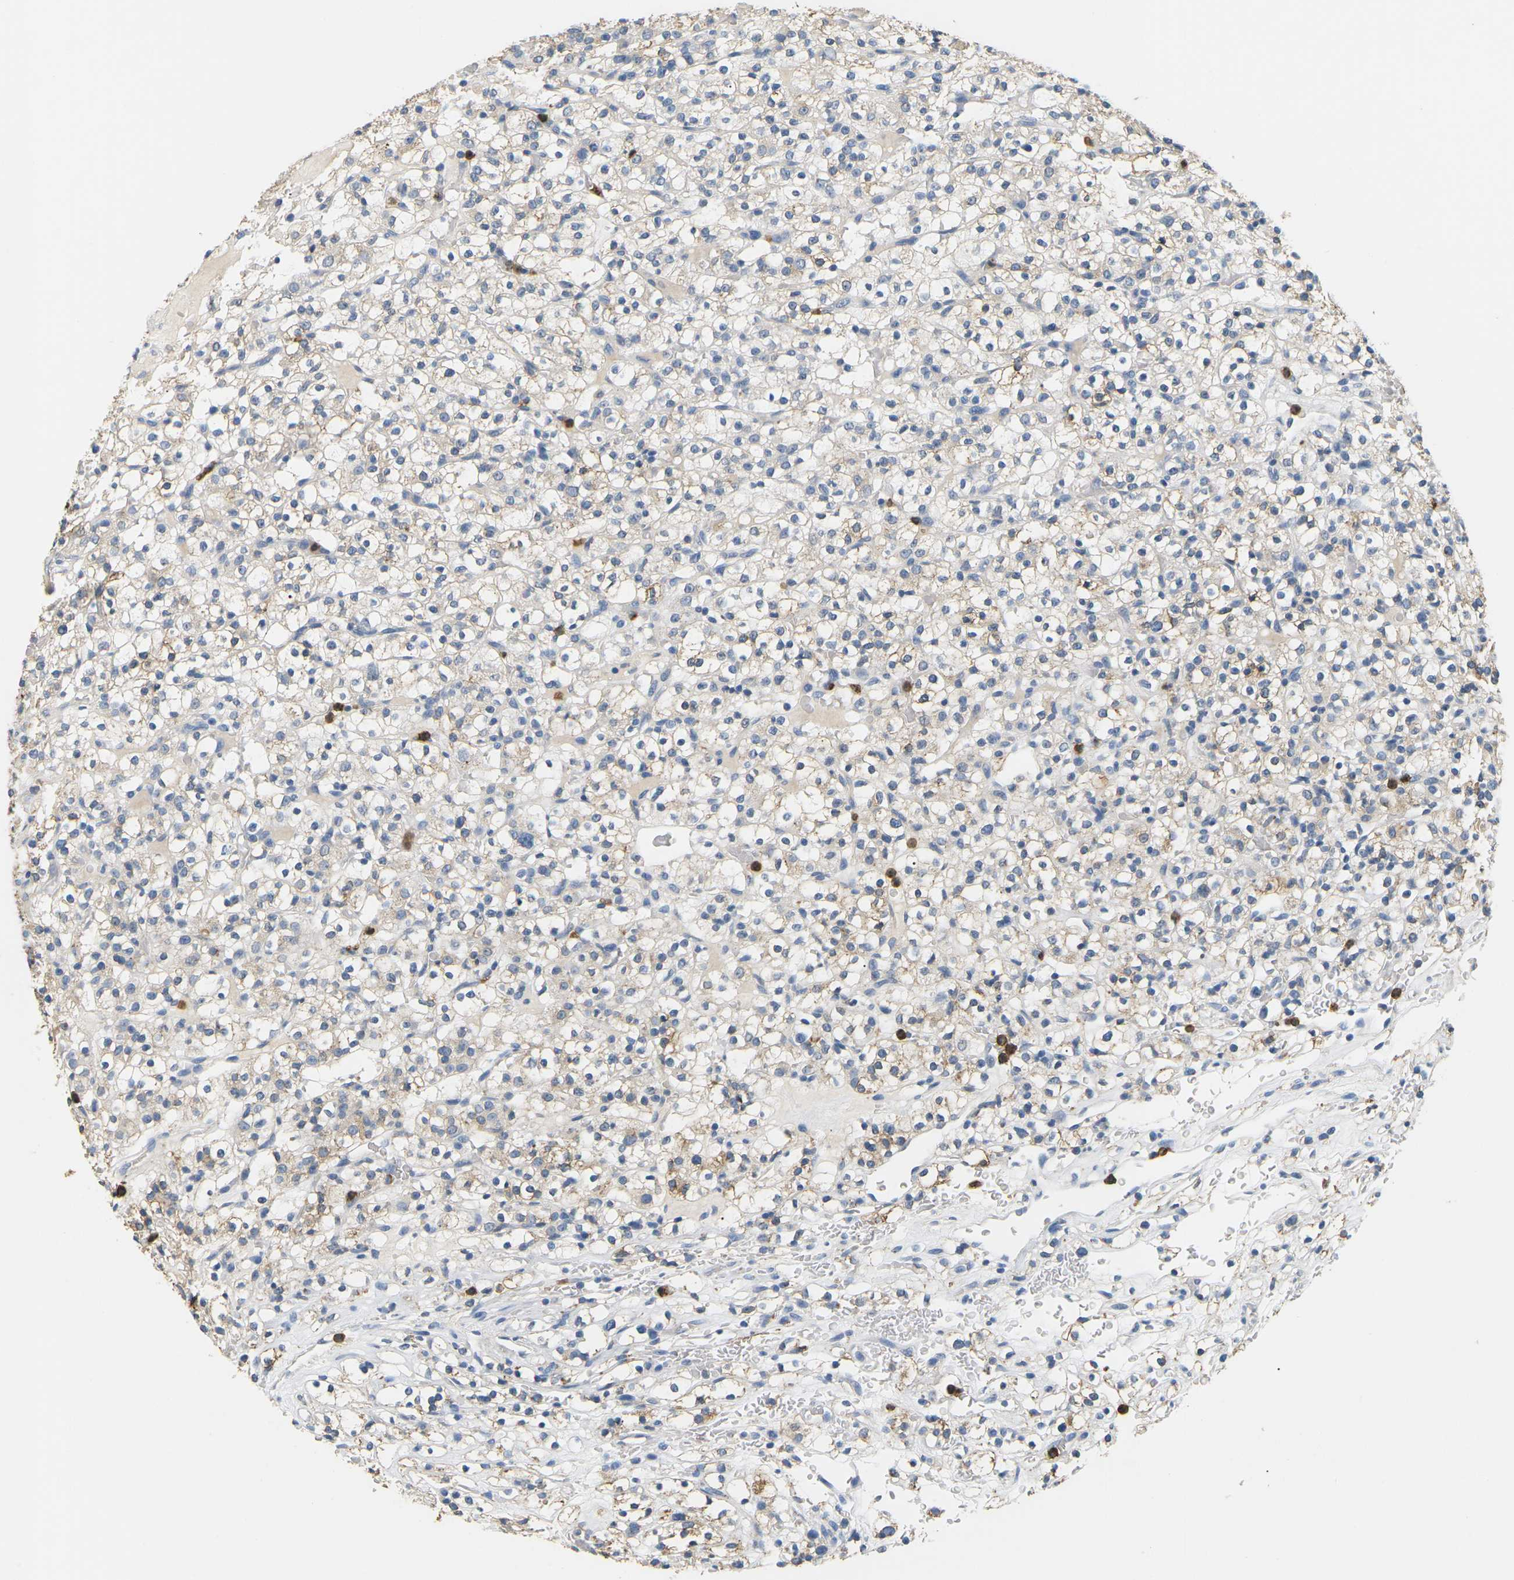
{"staining": {"intensity": "weak", "quantity": "<25%", "location": "cytoplasmic/membranous"}, "tissue": "renal cancer", "cell_type": "Tumor cells", "image_type": "cancer", "snomed": [{"axis": "morphology", "description": "Normal tissue, NOS"}, {"axis": "morphology", "description": "Adenocarcinoma, NOS"}, {"axis": "topography", "description": "Kidney"}], "caption": "Renal cancer was stained to show a protein in brown. There is no significant positivity in tumor cells.", "gene": "ADM", "patient": {"sex": "female", "age": 72}}